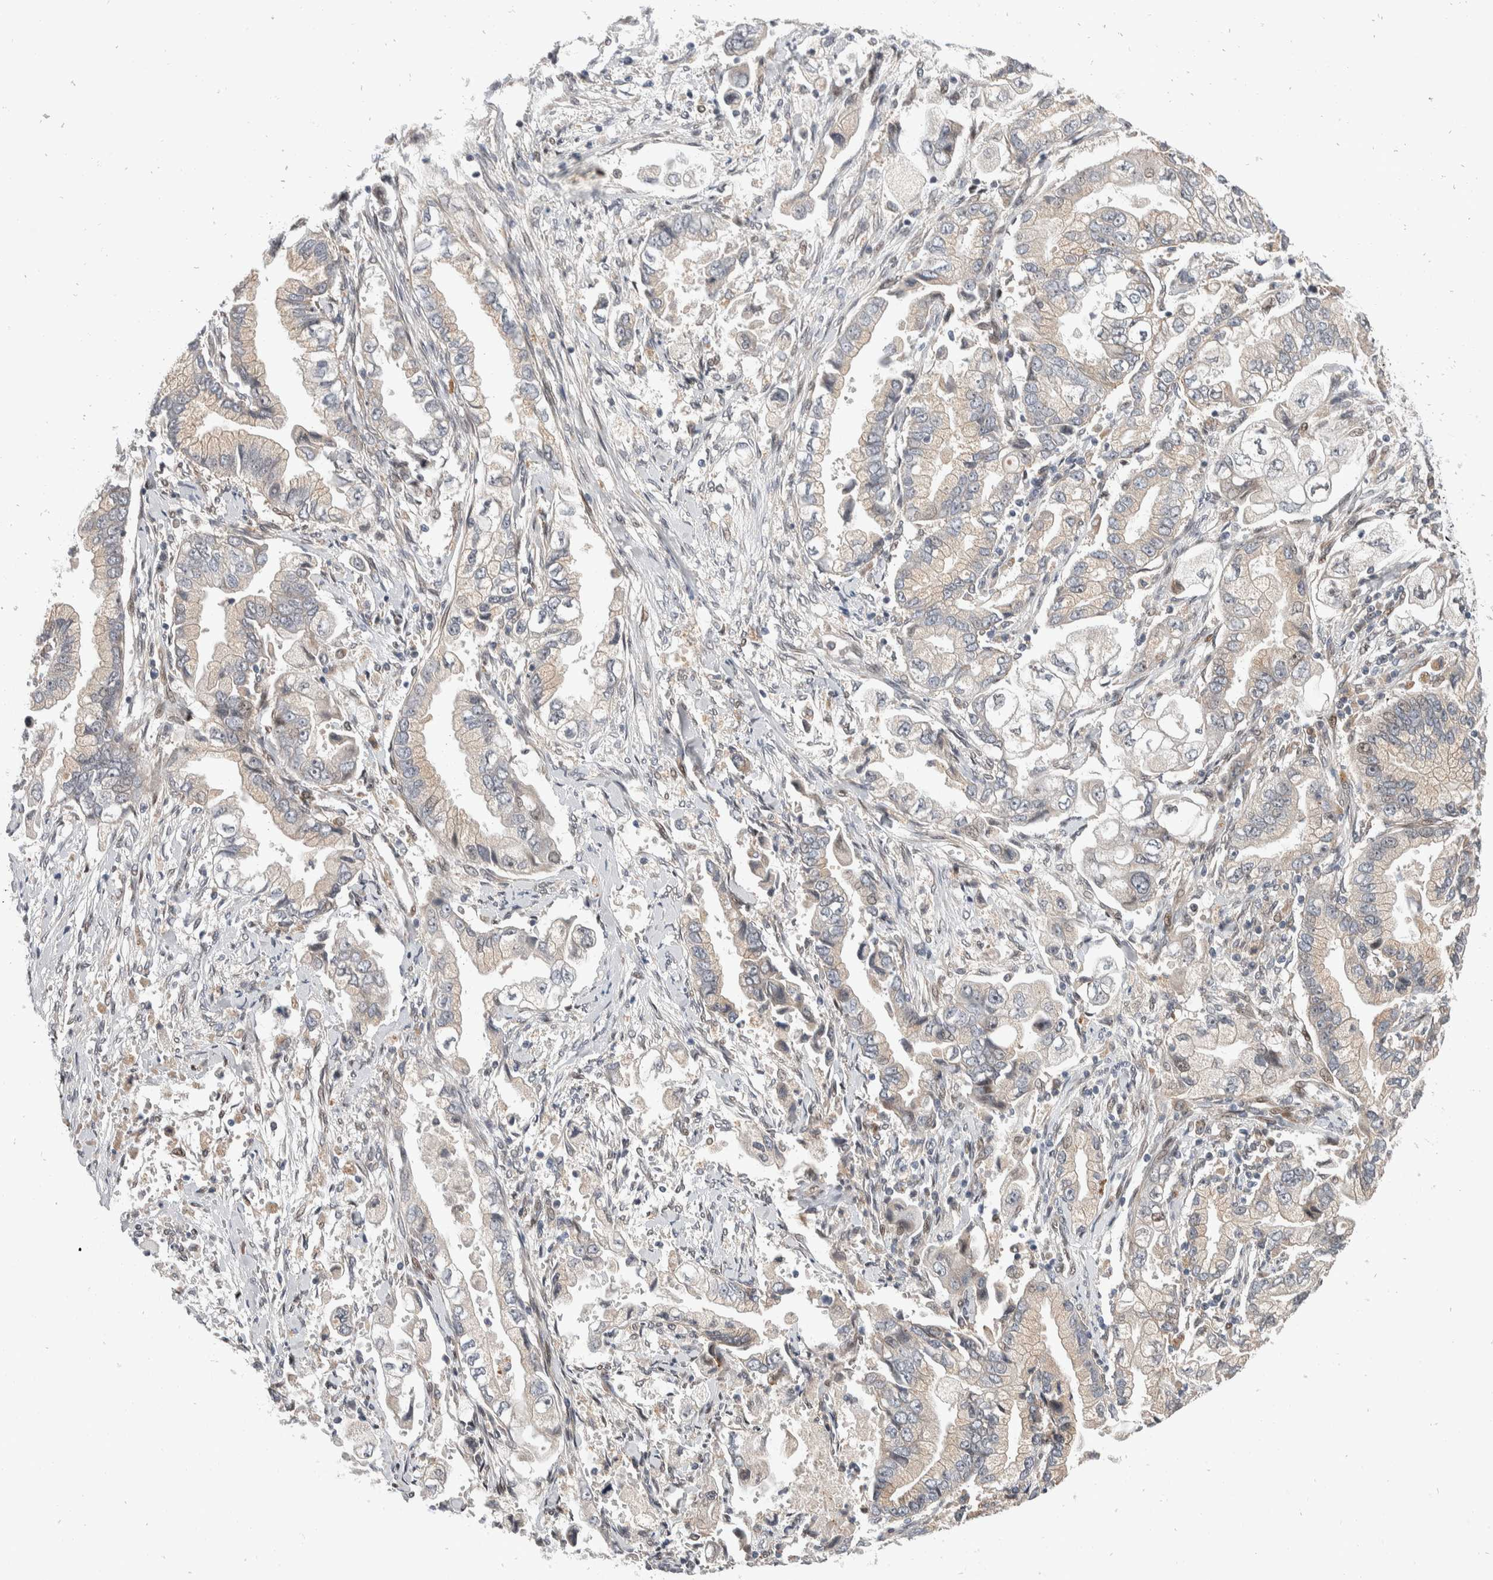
{"staining": {"intensity": "weak", "quantity": "<25%", "location": "cytoplasmic/membranous"}, "tissue": "stomach cancer", "cell_type": "Tumor cells", "image_type": "cancer", "snomed": [{"axis": "morphology", "description": "Normal tissue, NOS"}, {"axis": "morphology", "description": "Adenocarcinoma, NOS"}, {"axis": "topography", "description": "Stomach"}], "caption": "Immunohistochemistry image of neoplastic tissue: human stomach cancer stained with DAB (3,3'-diaminobenzidine) reveals no significant protein expression in tumor cells. (Brightfield microscopy of DAB immunohistochemistry (IHC) at high magnification).", "gene": "ZNF703", "patient": {"sex": "male", "age": 62}}